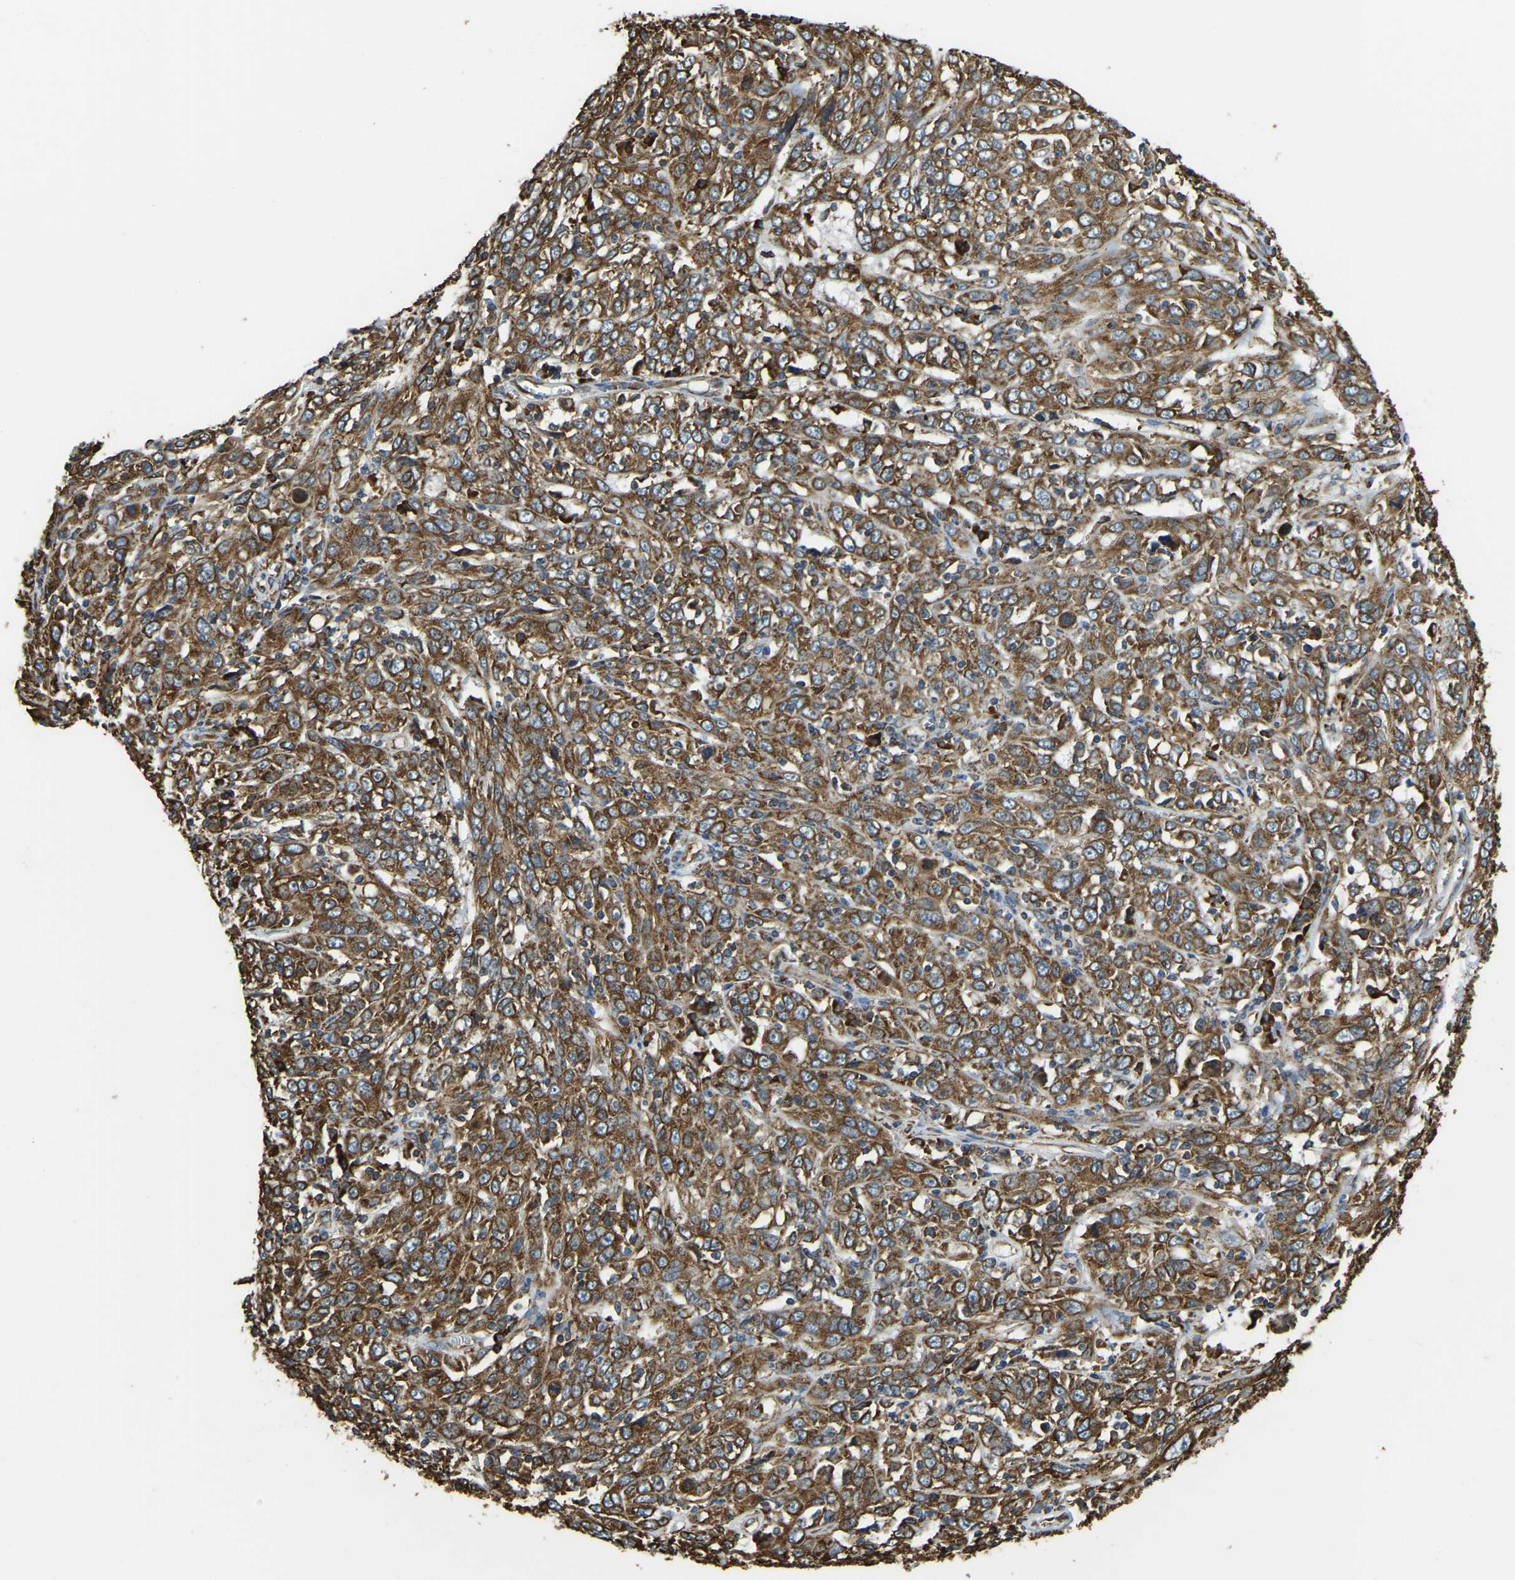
{"staining": {"intensity": "strong", "quantity": ">75%", "location": "cytoplasmic/membranous"}, "tissue": "cervical cancer", "cell_type": "Tumor cells", "image_type": "cancer", "snomed": [{"axis": "morphology", "description": "Squamous cell carcinoma, NOS"}, {"axis": "topography", "description": "Cervix"}], "caption": "Brown immunohistochemical staining in cervical cancer displays strong cytoplasmic/membranous positivity in about >75% of tumor cells. The staining was performed using DAB to visualize the protein expression in brown, while the nuclei were stained in blue with hematoxylin (Magnification: 20x).", "gene": "RNF115", "patient": {"sex": "female", "age": 46}}